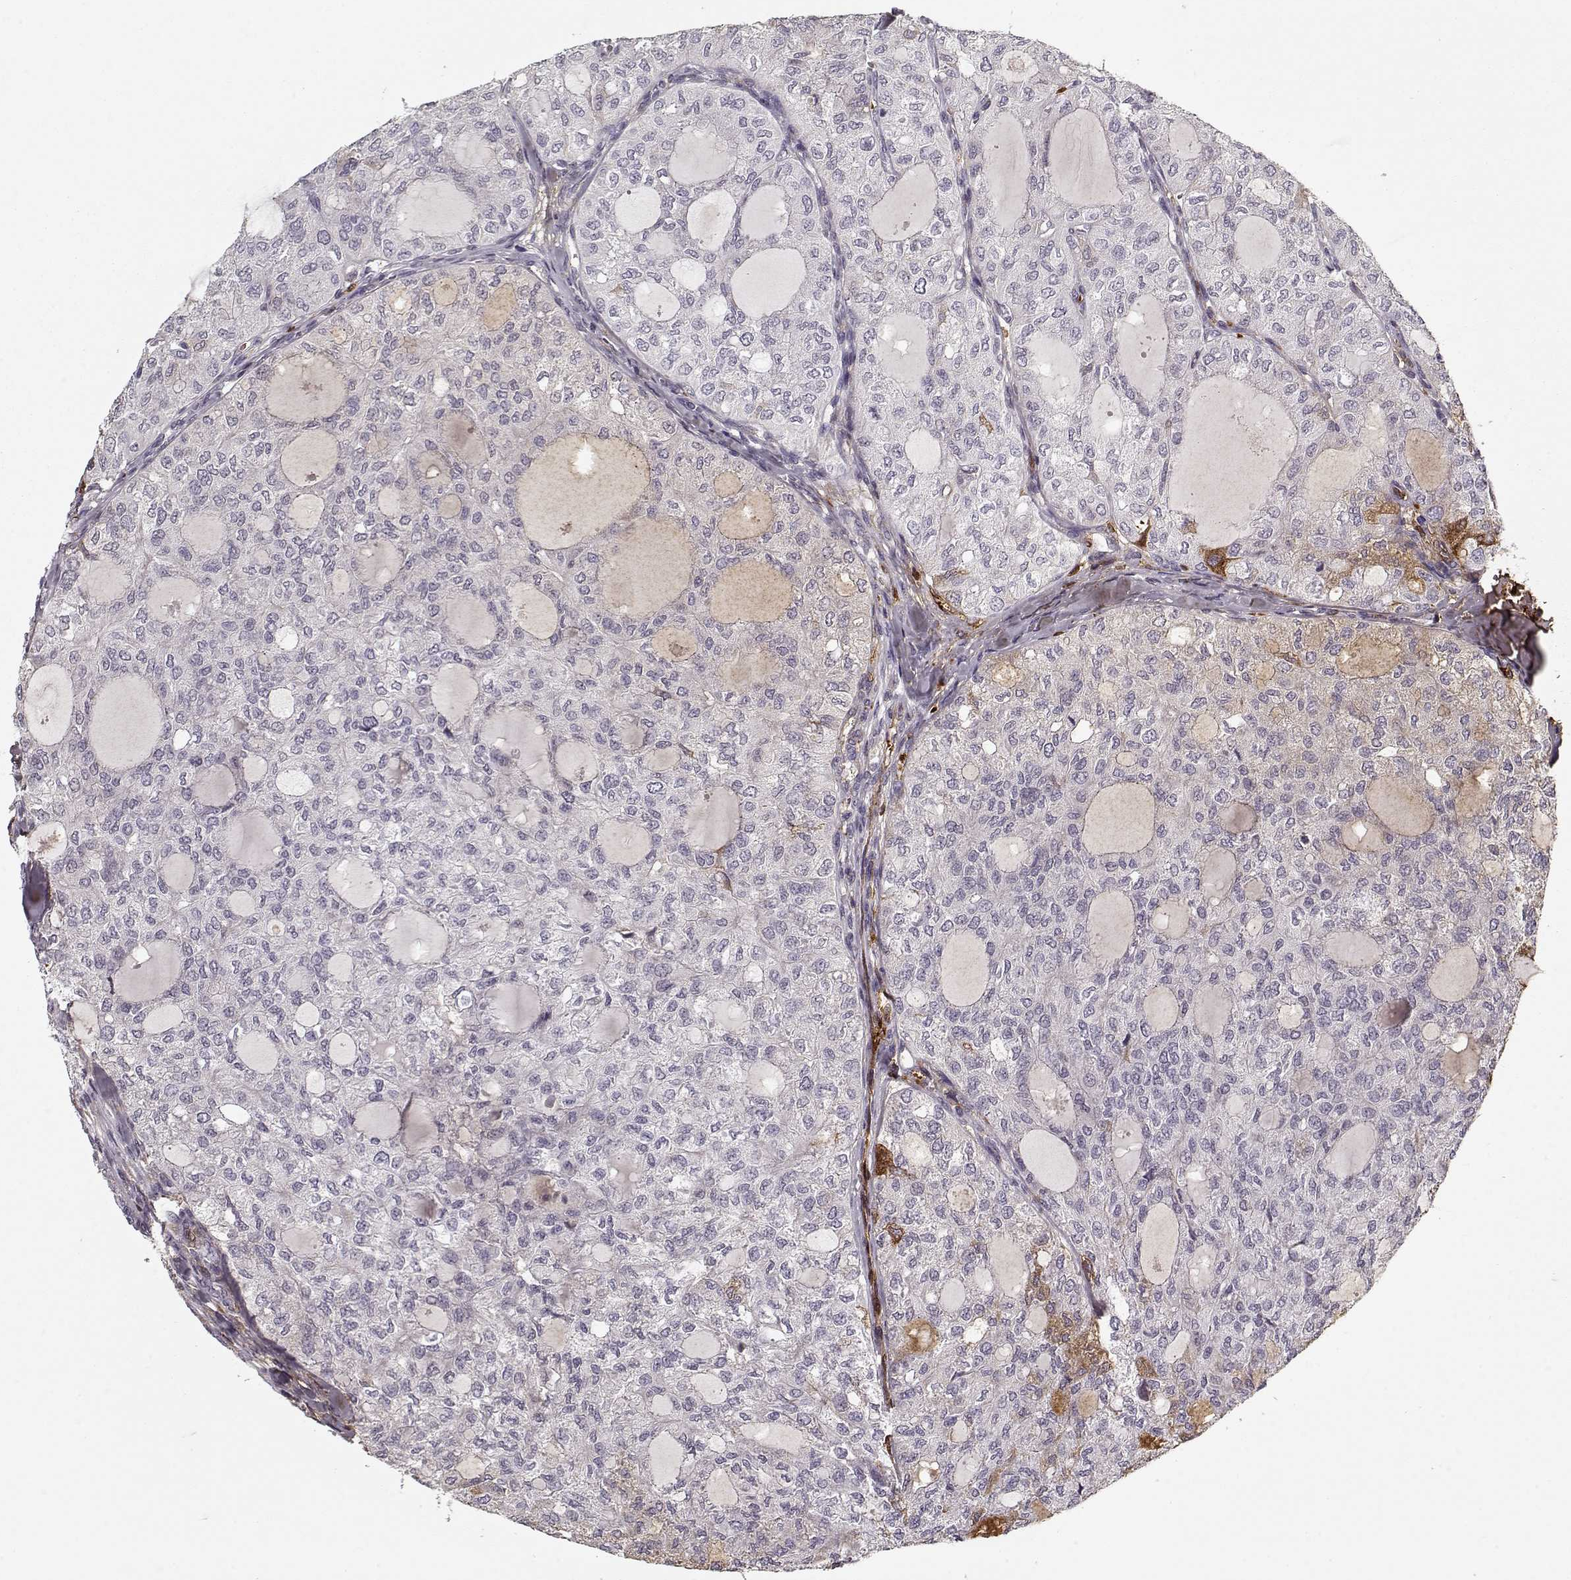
{"staining": {"intensity": "negative", "quantity": "none", "location": "none"}, "tissue": "thyroid cancer", "cell_type": "Tumor cells", "image_type": "cancer", "snomed": [{"axis": "morphology", "description": "Follicular adenoma carcinoma, NOS"}, {"axis": "topography", "description": "Thyroid gland"}], "caption": "The immunohistochemistry image has no significant expression in tumor cells of follicular adenoma carcinoma (thyroid) tissue.", "gene": "LUM", "patient": {"sex": "male", "age": 75}}